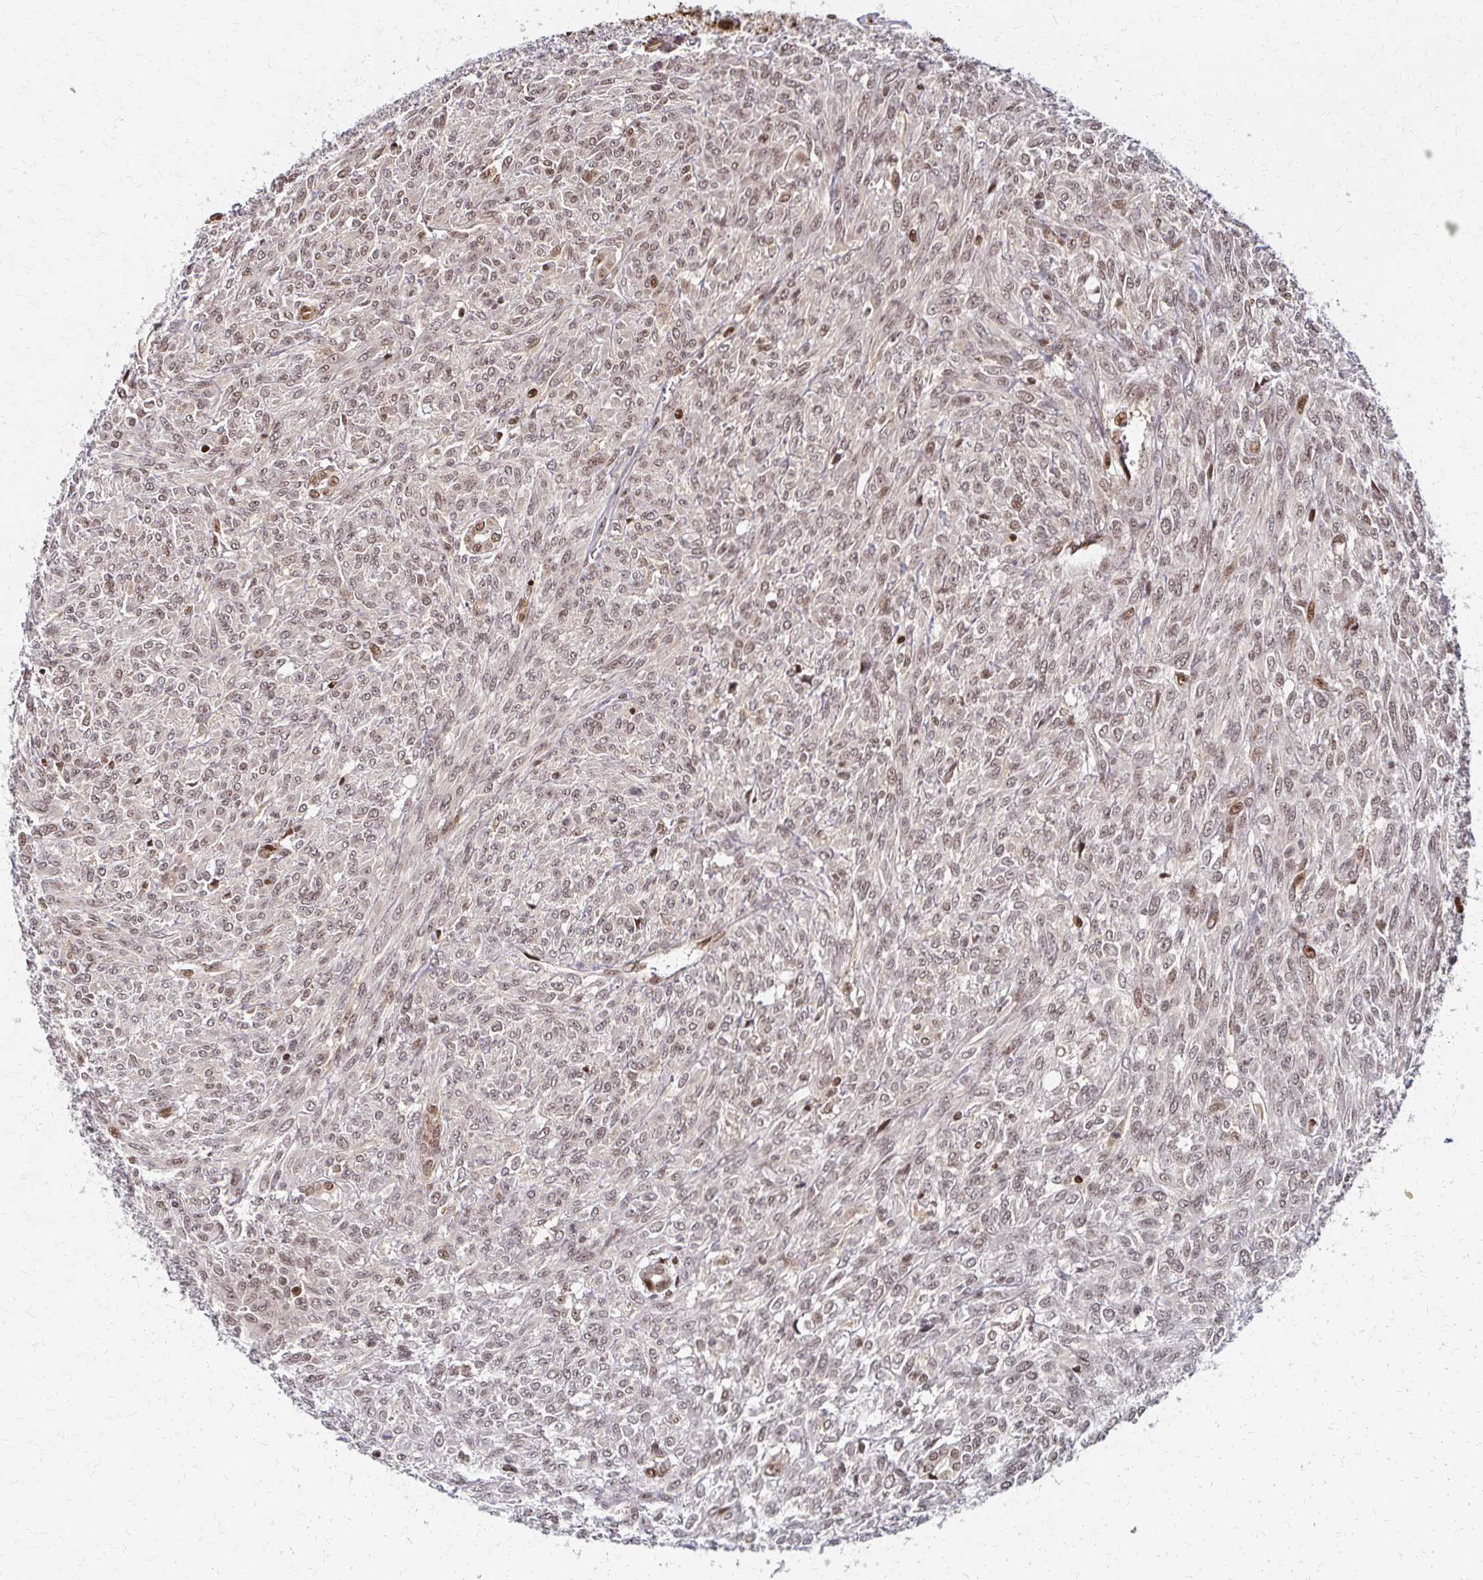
{"staining": {"intensity": "weak", "quantity": "25%-75%", "location": "nuclear"}, "tissue": "renal cancer", "cell_type": "Tumor cells", "image_type": "cancer", "snomed": [{"axis": "morphology", "description": "Adenocarcinoma, NOS"}, {"axis": "topography", "description": "Kidney"}], "caption": "Immunohistochemistry (IHC) photomicrograph of renal cancer stained for a protein (brown), which exhibits low levels of weak nuclear staining in about 25%-75% of tumor cells.", "gene": "PSMD7", "patient": {"sex": "male", "age": 58}}